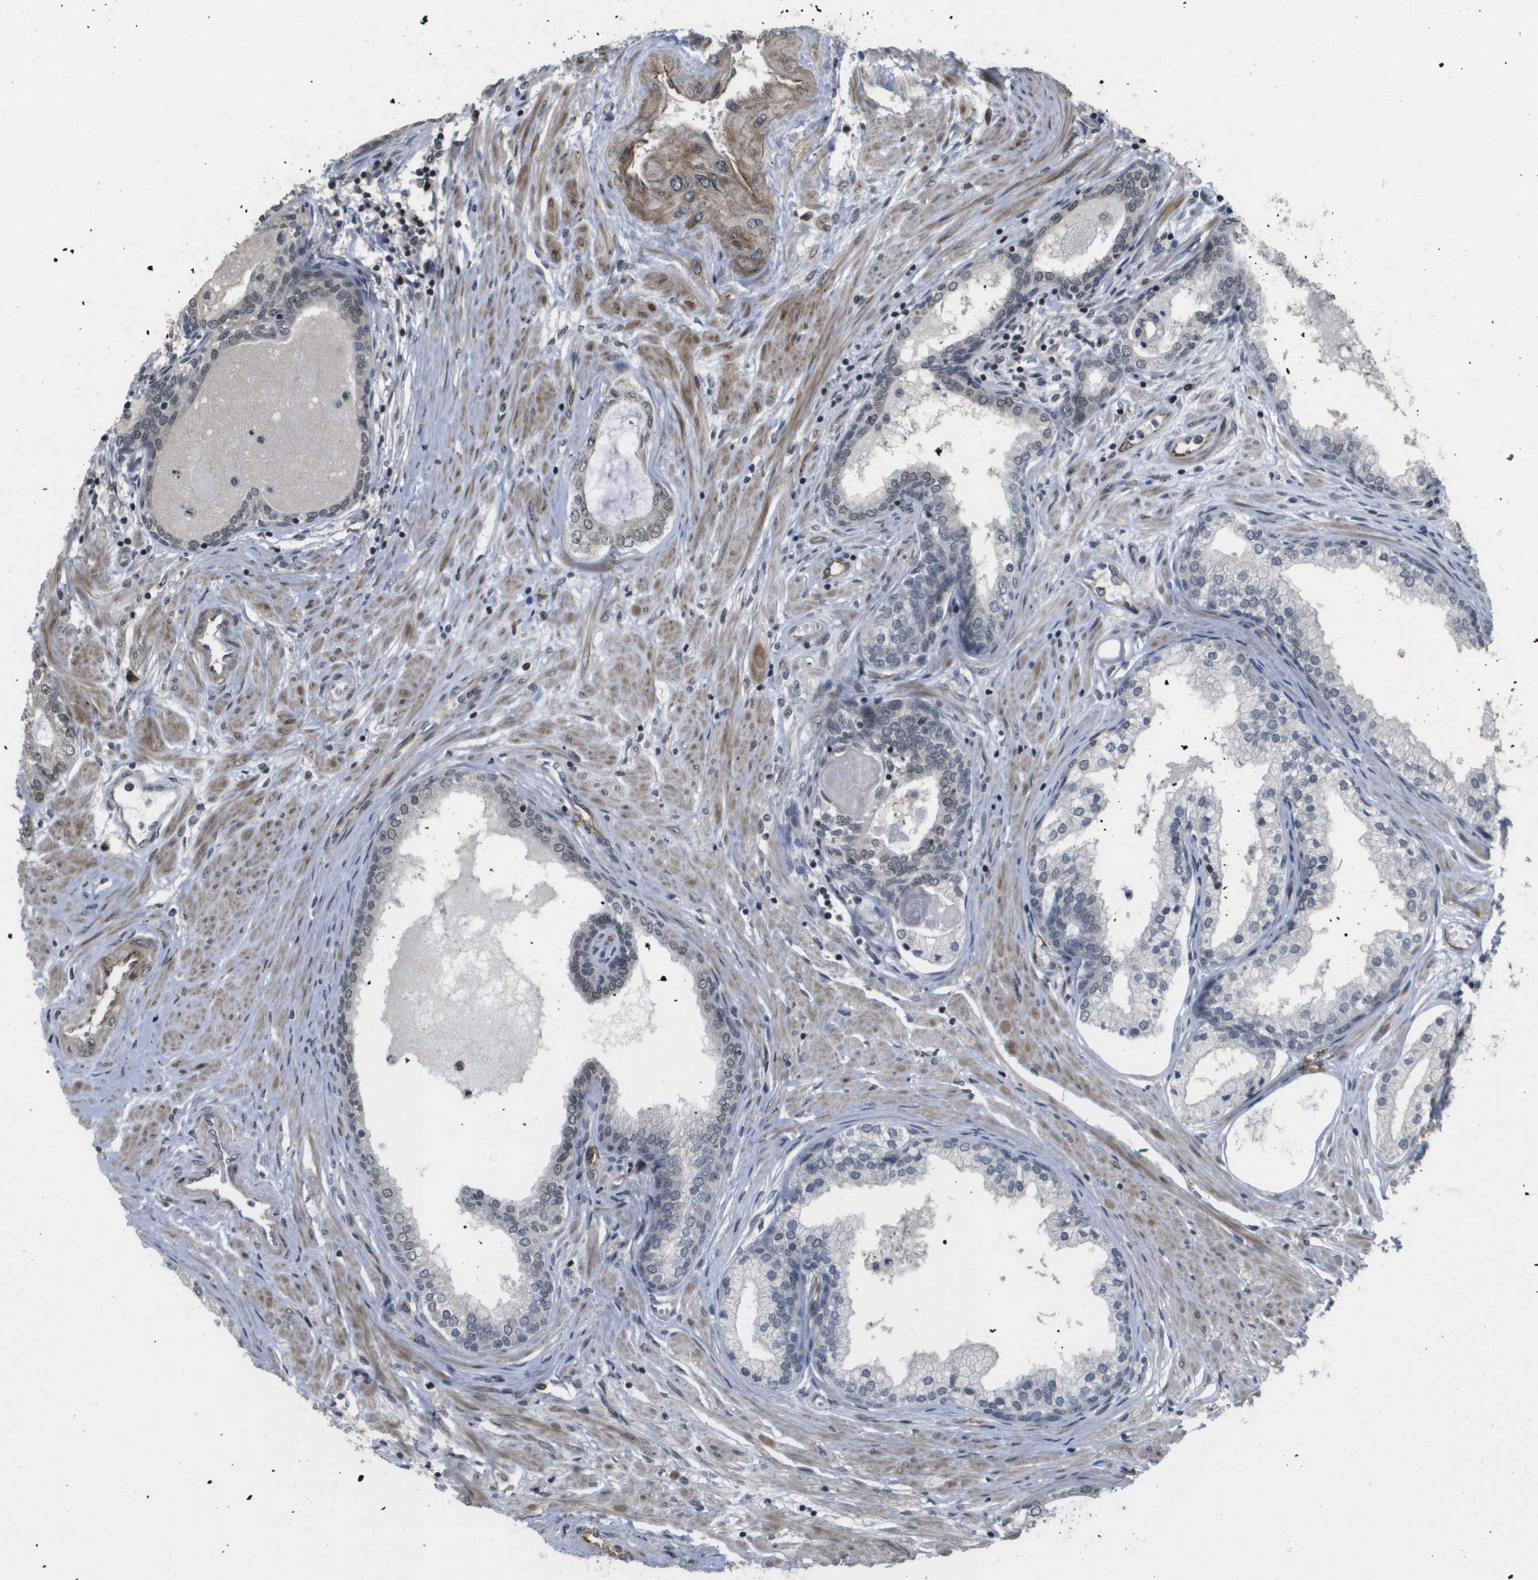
{"staining": {"intensity": "weak", "quantity": "<25%", "location": "nuclear"}, "tissue": "prostate cancer", "cell_type": "Tumor cells", "image_type": "cancer", "snomed": [{"axis": "morphology", "description": "Adenocarcinoma, Low grade"}, {"axis": "topography", "description": "Prostate"}], "caption": "A photomicrograph of human prostate cancer (low-grade adenocarcinoma) is negative for staining in tumor cells.", "gene": "KAT5", "patient": {"sex": "male", "age": 63}}